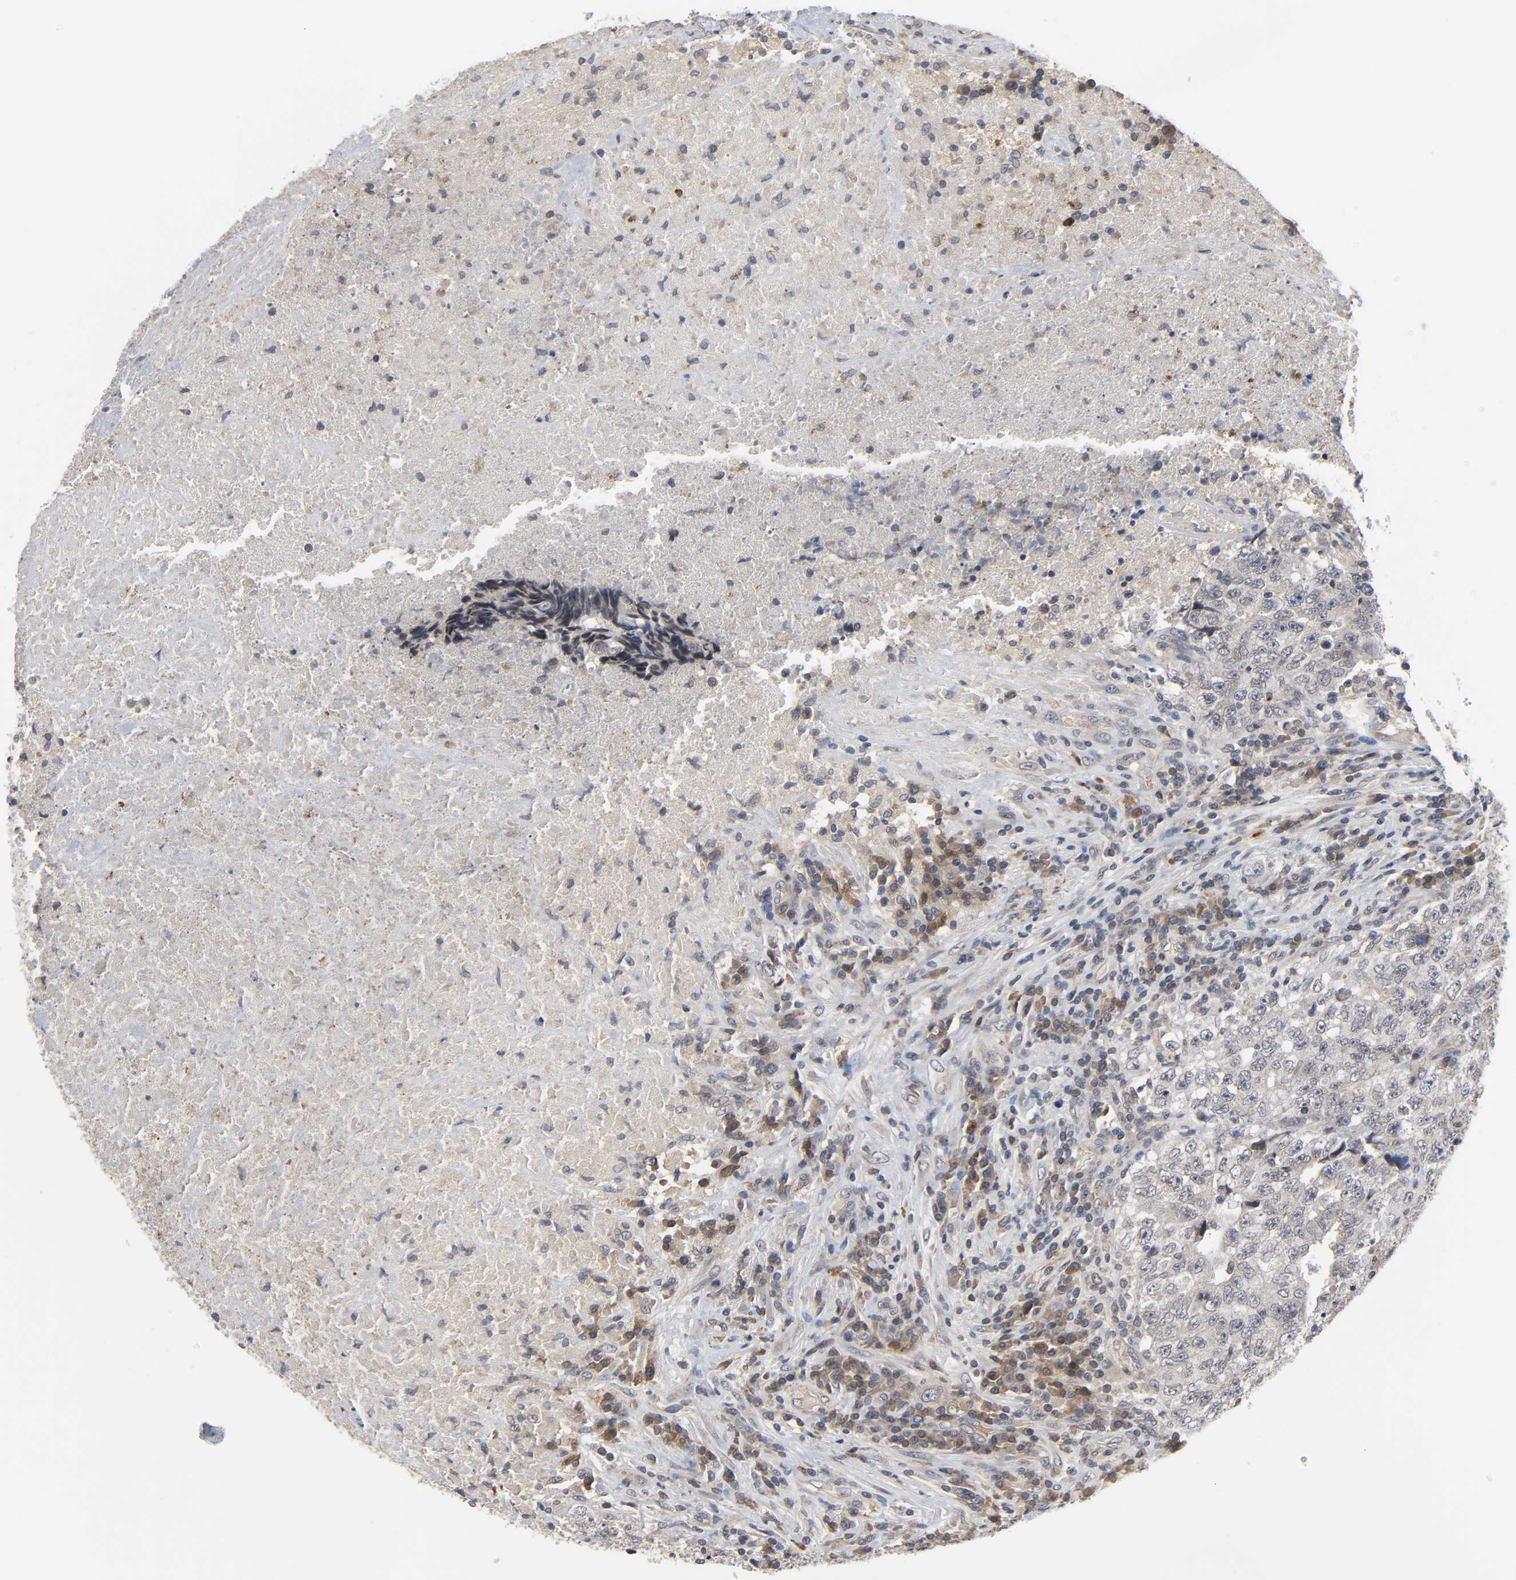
{"staining": {"intensity": "weak", "quantity": ">75%", "location": "cytoplasmic/membranous"}, "tissue": "testis cancer", "cell_type": "Tumor cells", "image_type": "cancer", "snomed": [{"axis": "morphology", "description": "Necrosis, NOS"}, {"axis": "morphology", "description": "Carcinoma, Embryonal, NOS"}, {"axis": "topography", "description": "Testis"}], "caption": "Protein staining reveals weak cytoplasmic/membranous positivity in about >75% of tumor cells in embryonal carcinoma (testis). Immunohistochemistry stains the protein in brown and the nuclei are stained blue.", "gene": "CCDC175", "patient": {"sex": "male", "age": 19}}